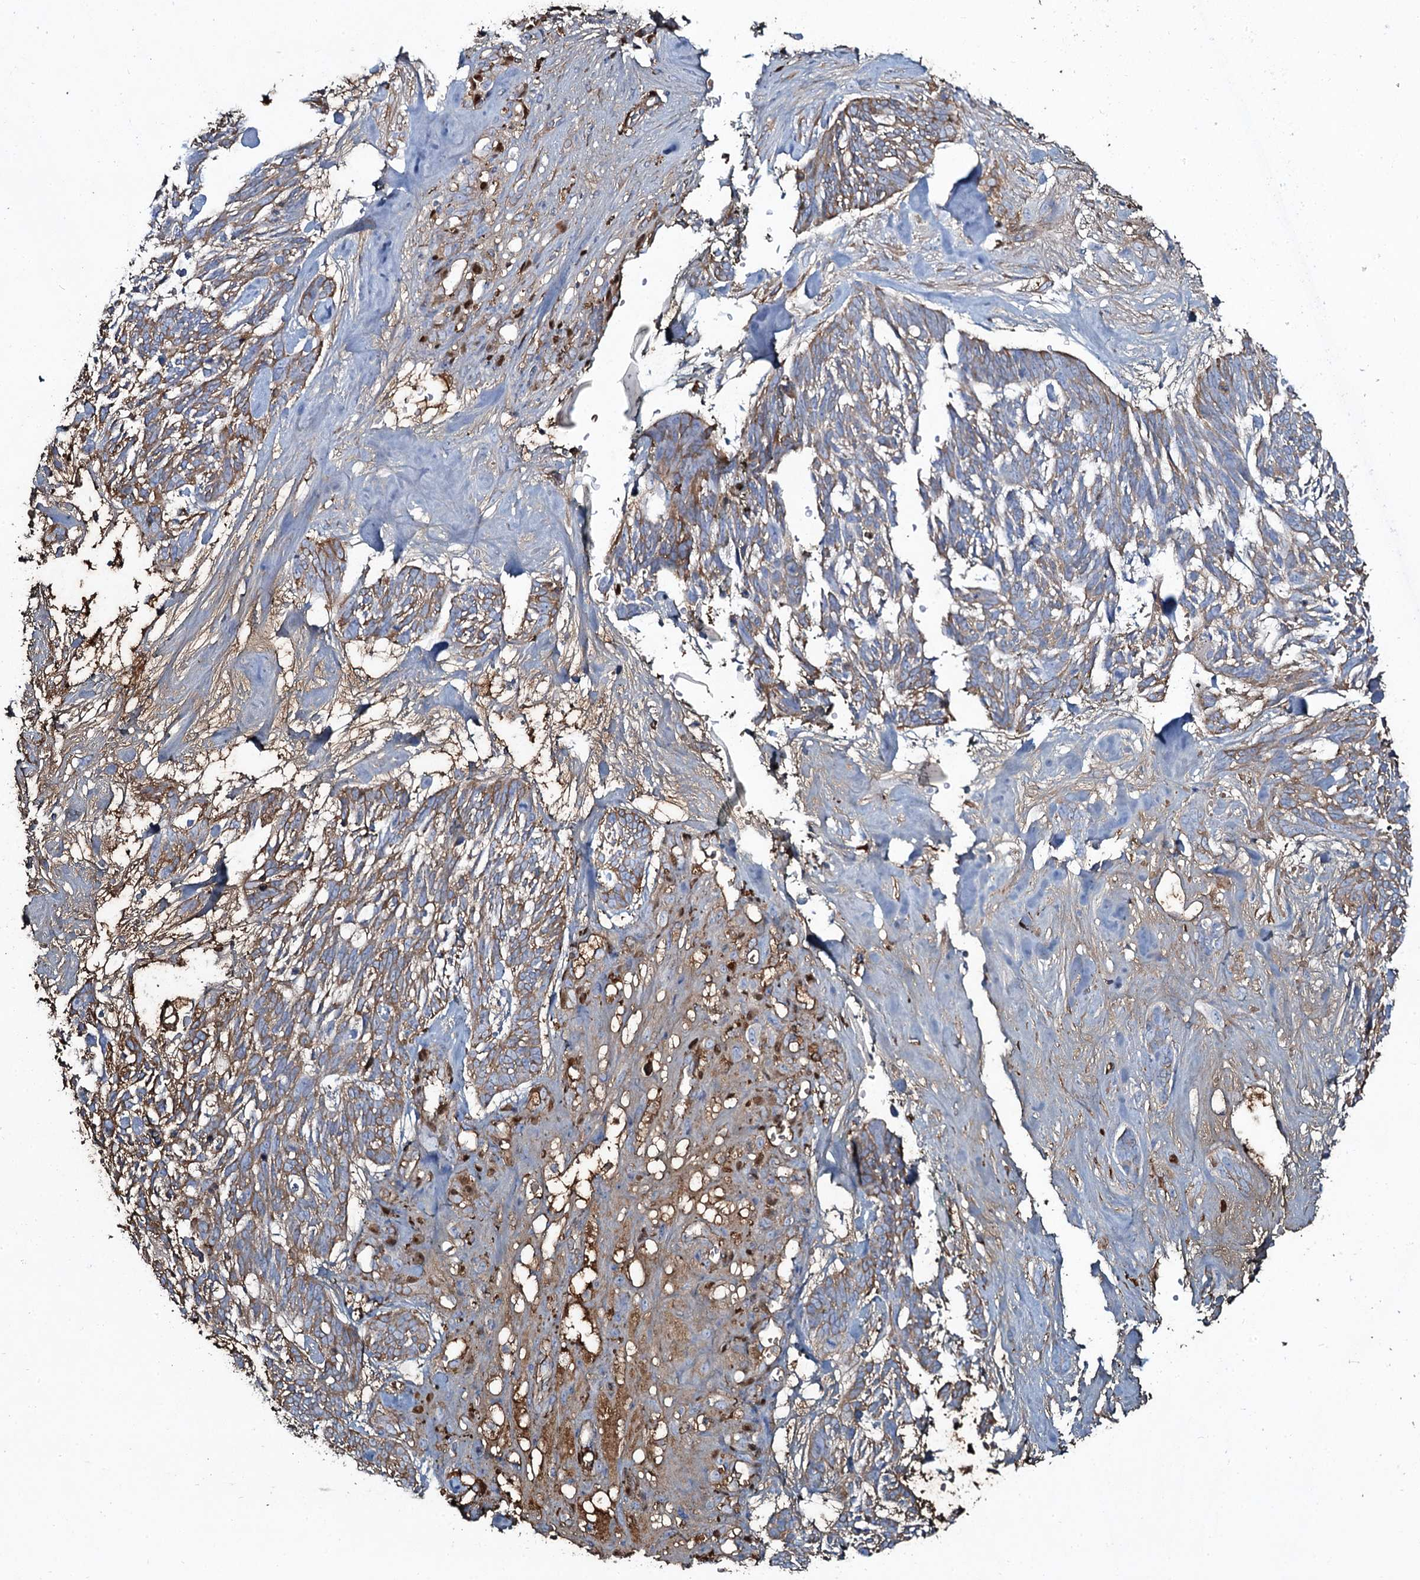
{"staining": {"intensity": "moderate", "quantity": "25%-75%", "location": "cytoplasmic/membranous"}, "tissue": "skin cancer", "cell_type": "Tumor cells", "image_type": "cancer", "snomed": [{"axis": "morphology", "description": "Basal cell carcinoma"}, {"axis": "topography", "description": "Skin"}], "caption": "Skin basal cell carcinoma stained with a protein marker demonstrates moderate staining in tumor cells.", "gene": "EDN1", "patient": {"sex": "male", "age": 88}}